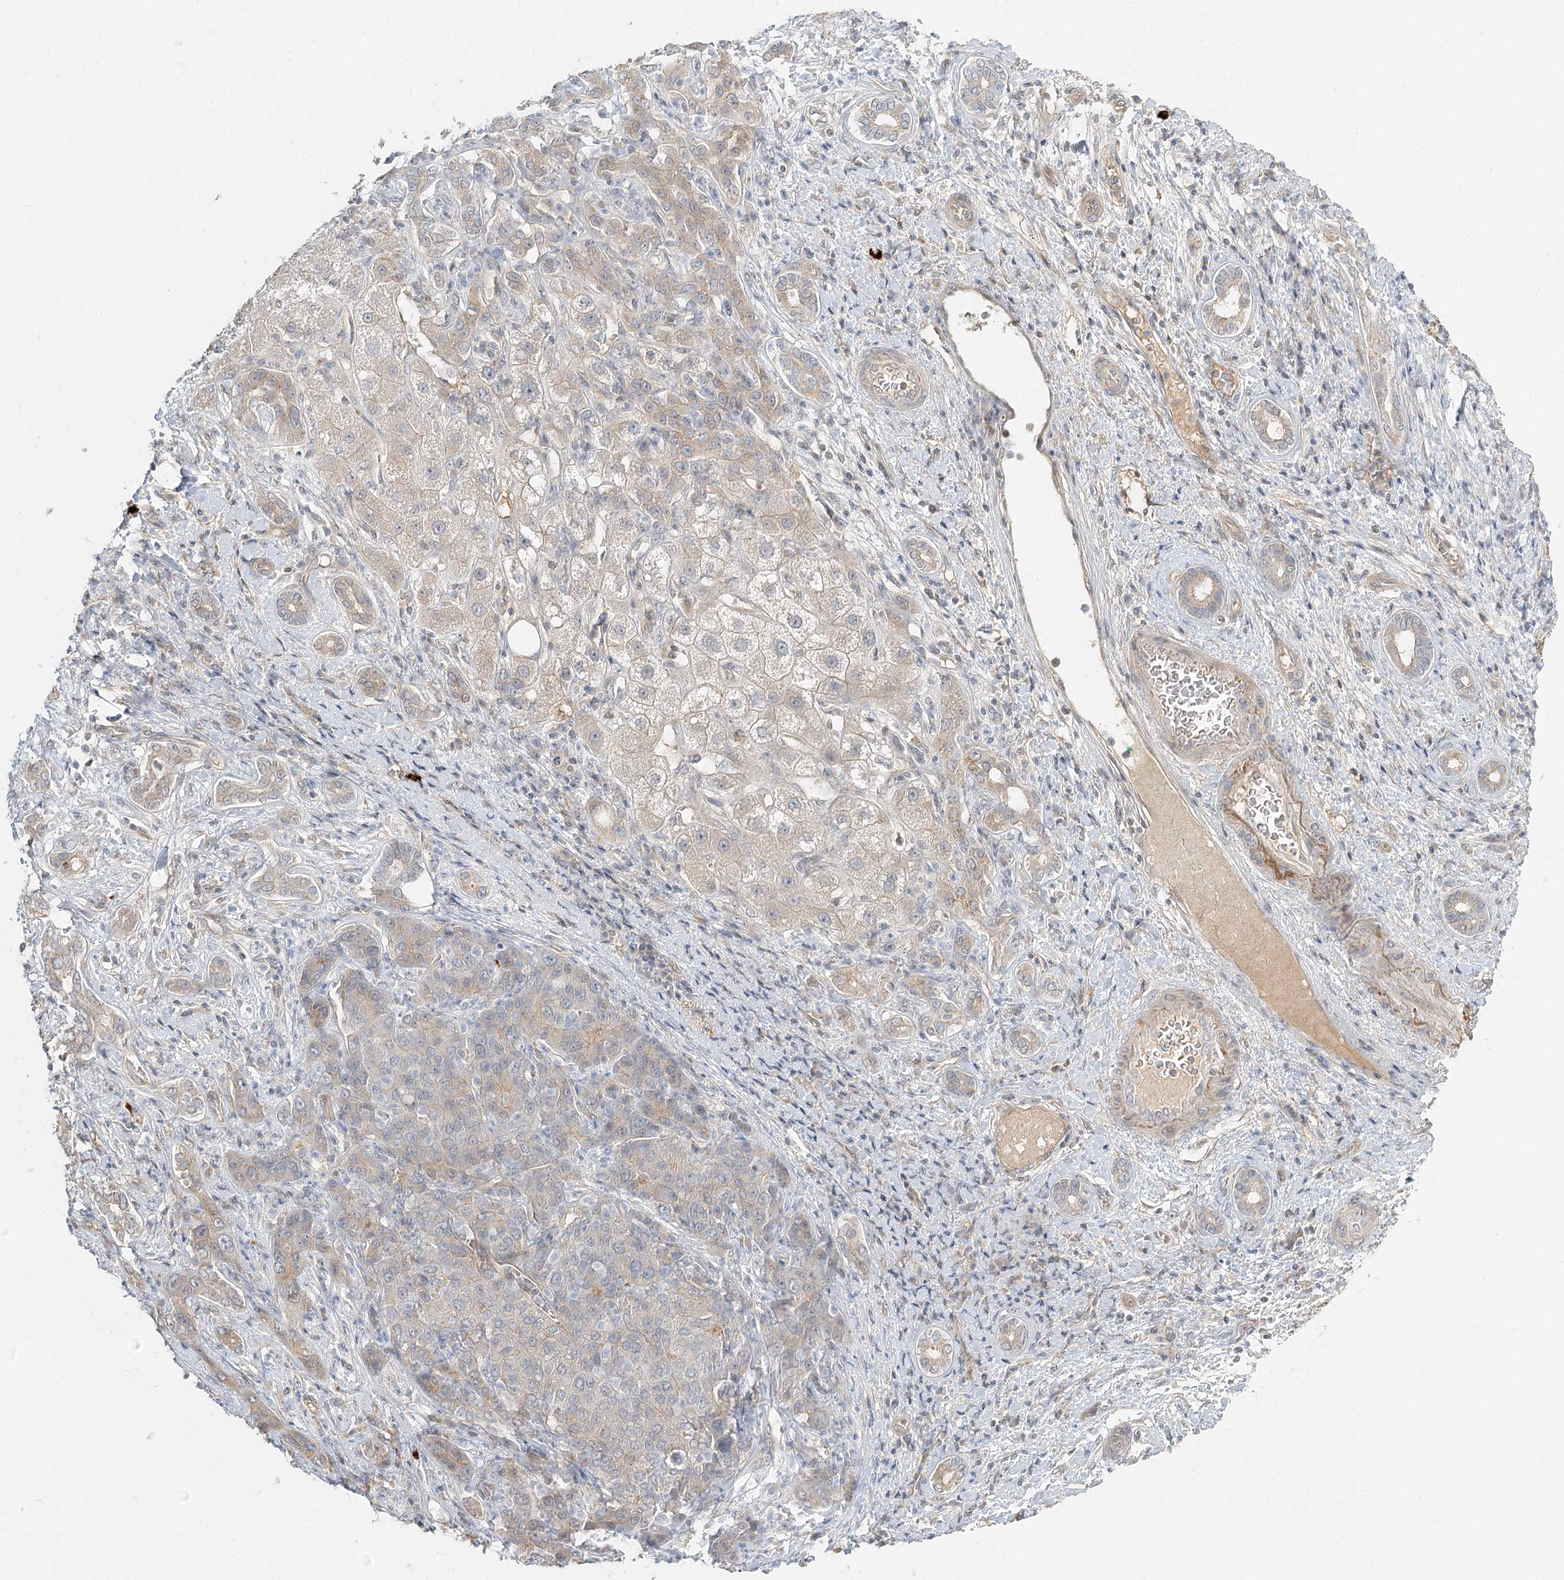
{"staining": {"intensity": "weak", "quantity": "<25%", "location": "cytoplasmic/membranous"}, "tissue": "liver cancer", "cell_type": "Tumor cells", "image_type": "cancer", "snomed": [{"axis": "morphology", "description": "Carcinoma, Hepatocellular, NOS"}, {"axis": "topography", "description": "Liver"}], "caption": "There is no significant positivity in tumor cells of liver cancer.", "gene": "GUCY2C", "patient": {"sex": "male", "age": 65}}